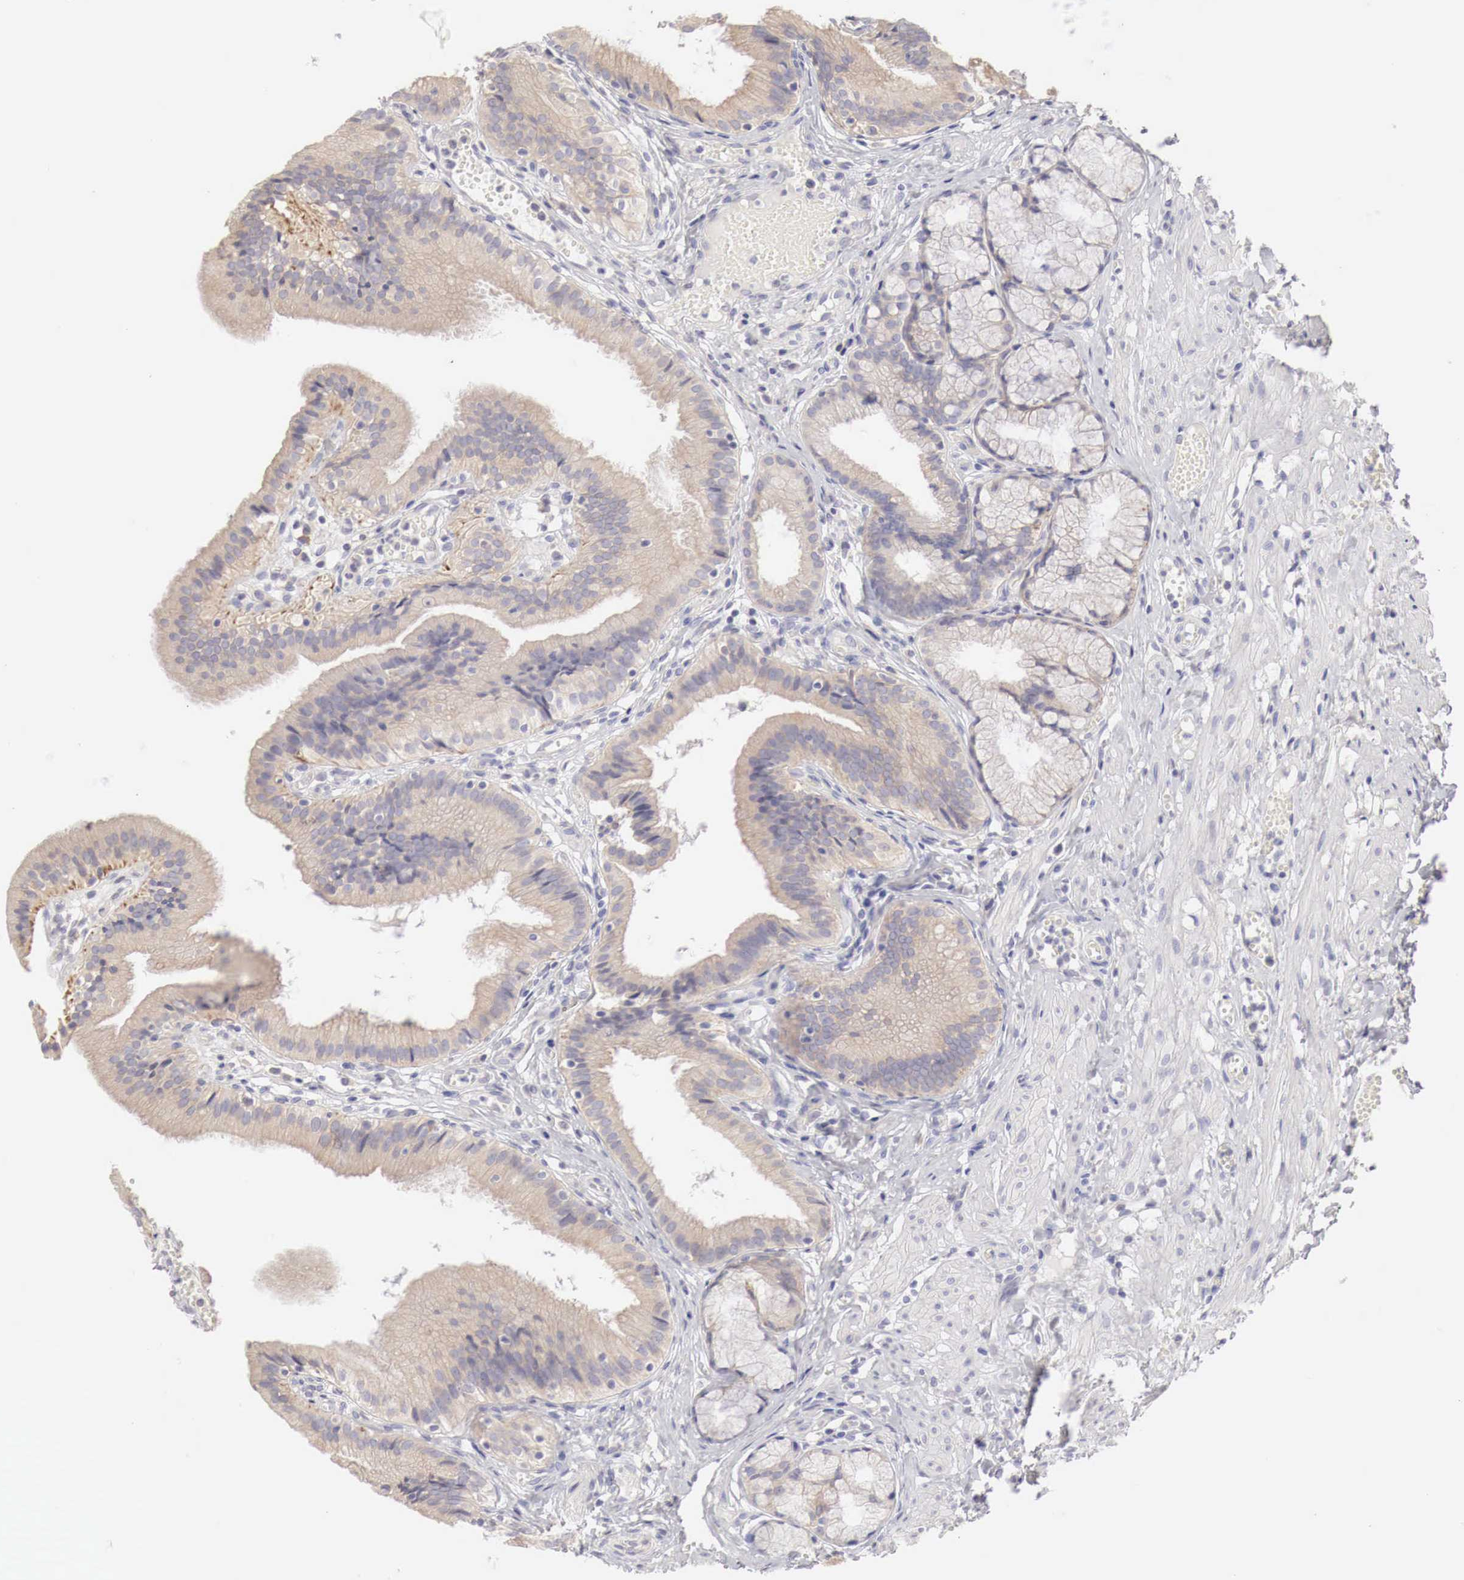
{"staining": {"intensity": "weak", "quantity": ">75%", "location": "cytoplasmic/membranous"}, "tissue": "gallbladder", "cell_type": "Glandular cells", "image_type": "normal", "snomed": [{"axis": "morphology", "description": "Normal tissue, NOS"}, {"axis": "topography", "description": "Gallbladder"}], "caption": "Immunohistochemistry photomicrograph of benign gallbladder stained for a protein (brown), which reveals low levels of weak cytoplasmic/membranous positivity in approximately >75% of glandular cells.", "gene": "NSDHL", "patient": {"sex": "male", "age": 28}}